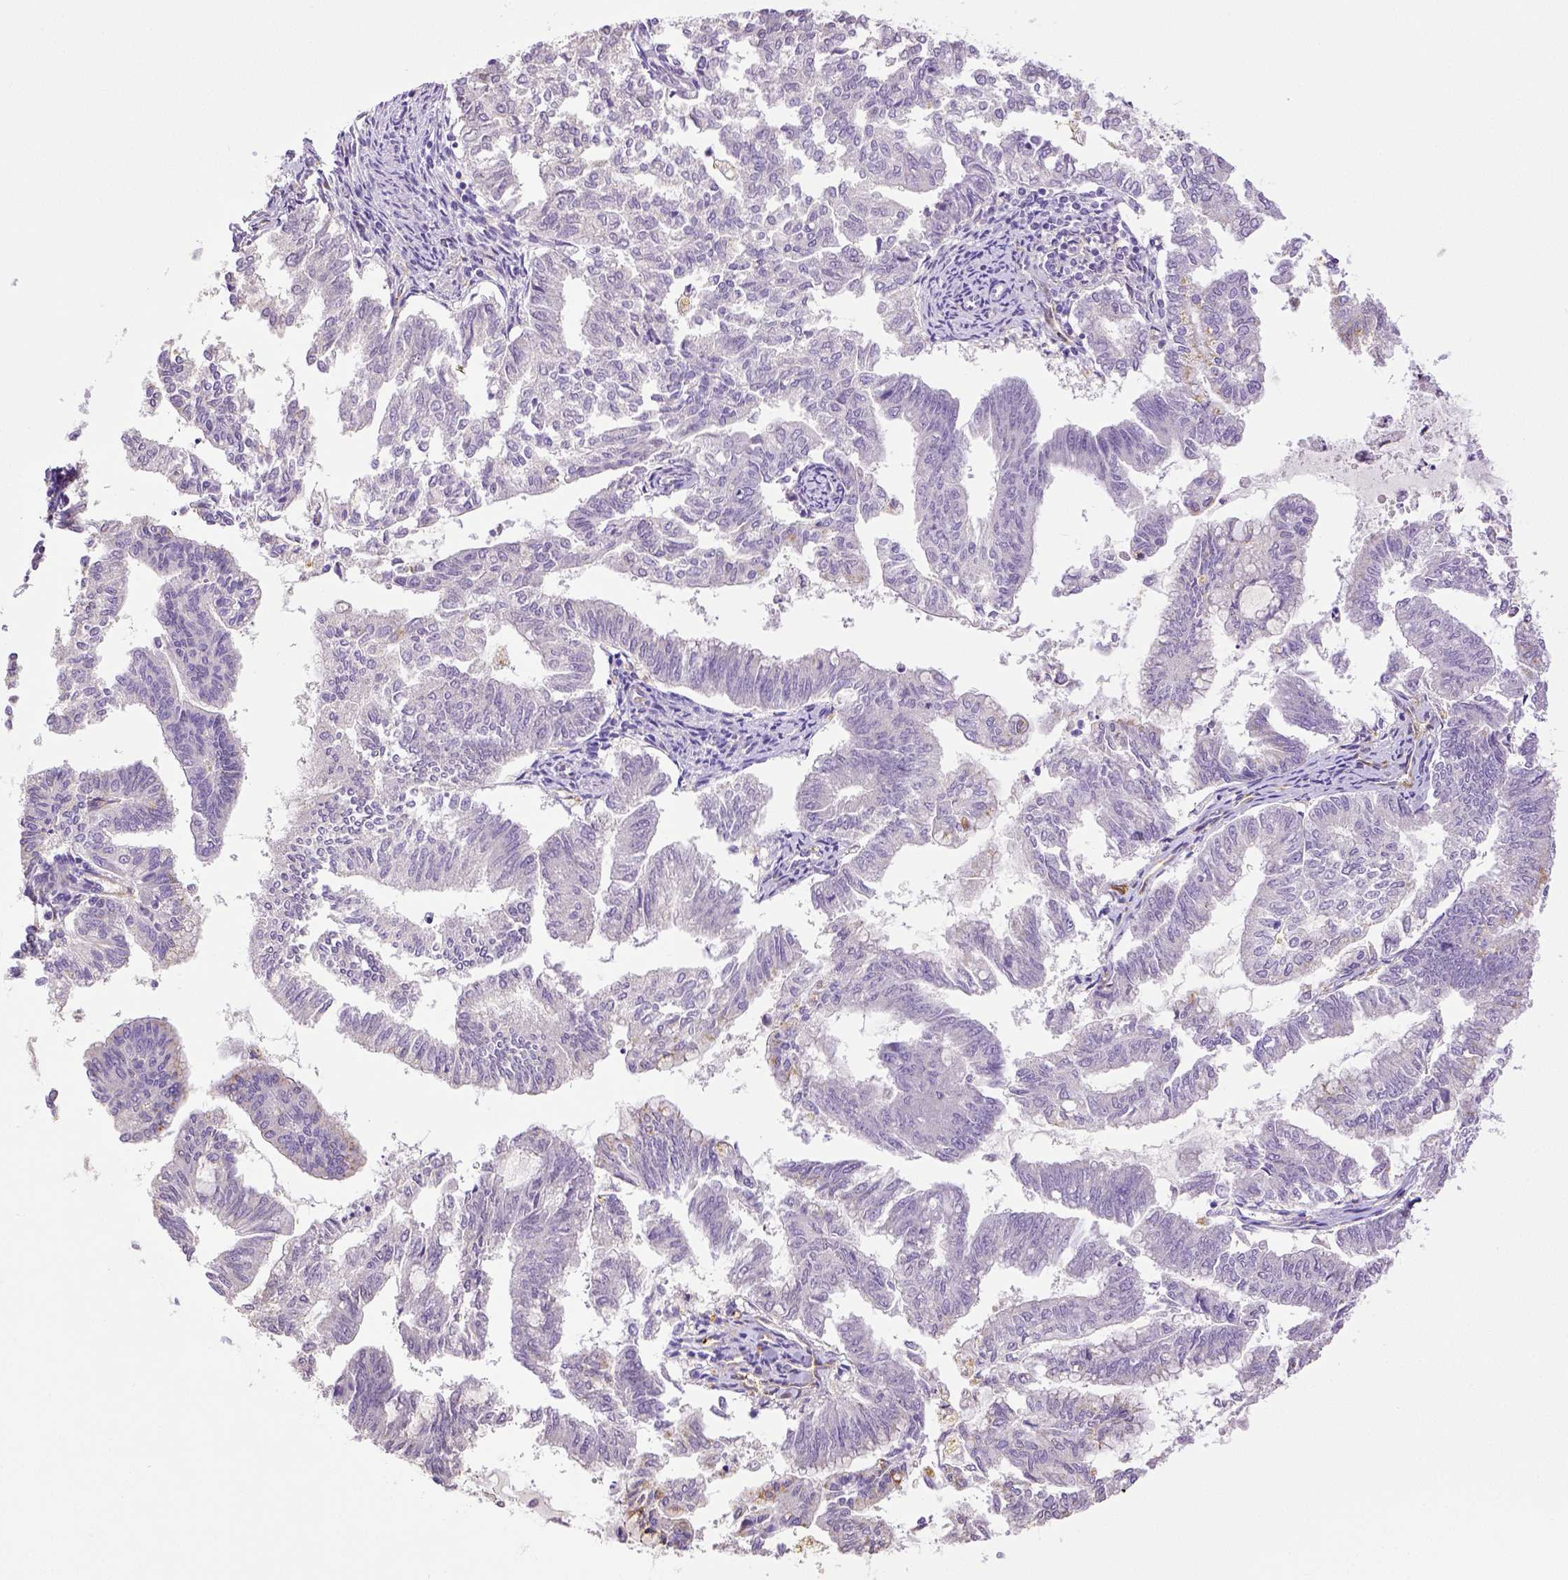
{"staining": {"intensity": "negative", "quantity": "none", "location": "none"}, "tissue": "endometrial cancer", "cell_type": "Tumor cells", "image_type": "cancer", "snomed": [{"axis": "morphology", "description": "Adenocarcinoma, NOS"}, {"axis": "topography", "description": "Endometrium"}], "caption": "The photomicrograph exhibits no significant expression in tumor cells of endometrial adenocarcinoma.", "gene": "THY1", "patient": {"sex": "female", "age": 79}}